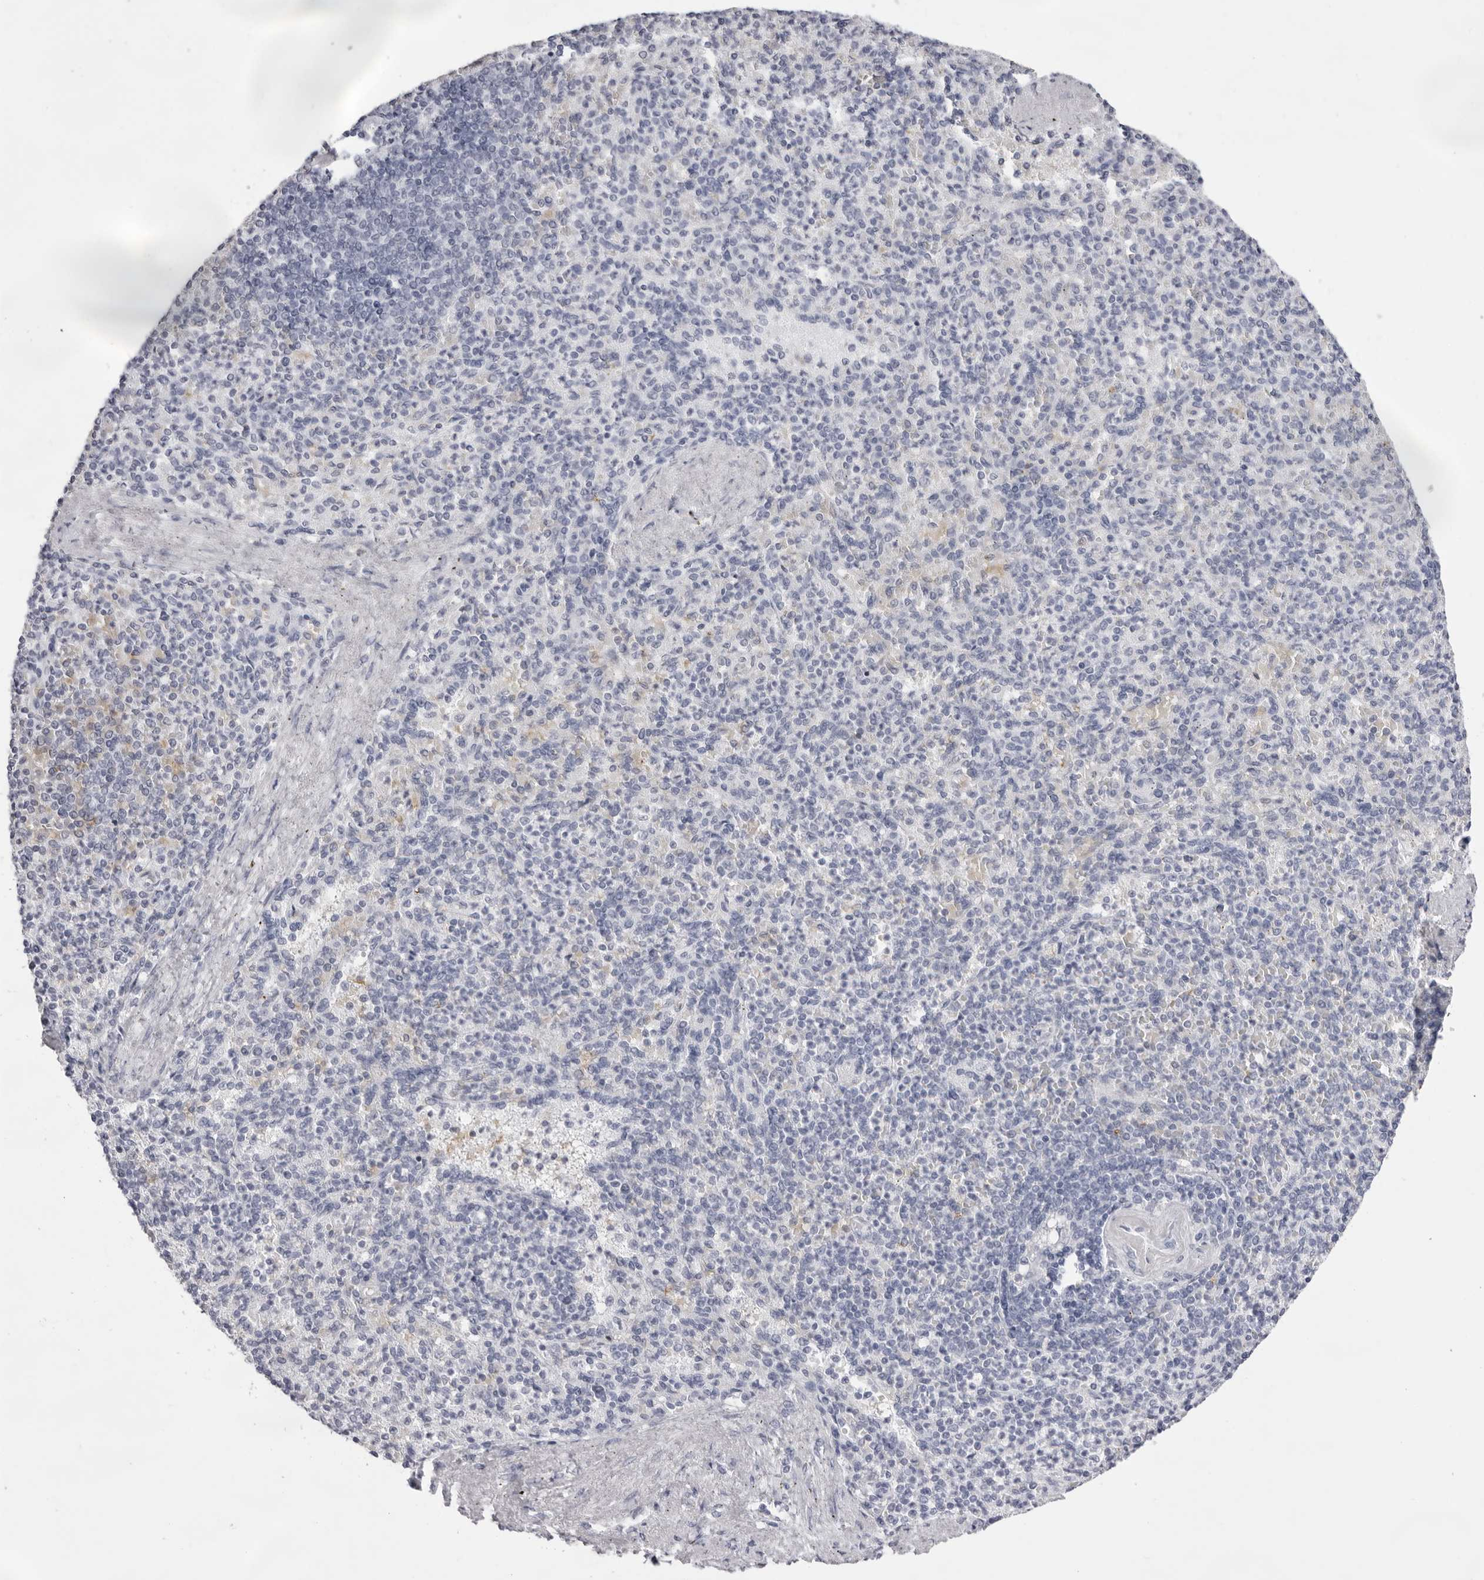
{"staining": {"intensity": "moderate", "quantity": "25%-75%", "location": "cytoplasmic/membranous"}, "tissue": "spleen", "cell_type": "Cells in red pulp", "image_type": "normal", "snomed": [{"axis": "morphology", "description": "Normal tissue, NOS"}, {"axis": "topography", "description": "Spleen"}], "caption": "DAB (3,3'-diaminobenzidine) immunohistochemical staining of unremarkable human spleen demonstrates moderate cytoplasmic/membranous protein expression in approximately 25%-75% of cells in red pulp.", "gene": "SPTA1", "patient": {"sex": "female", "age": 74}}